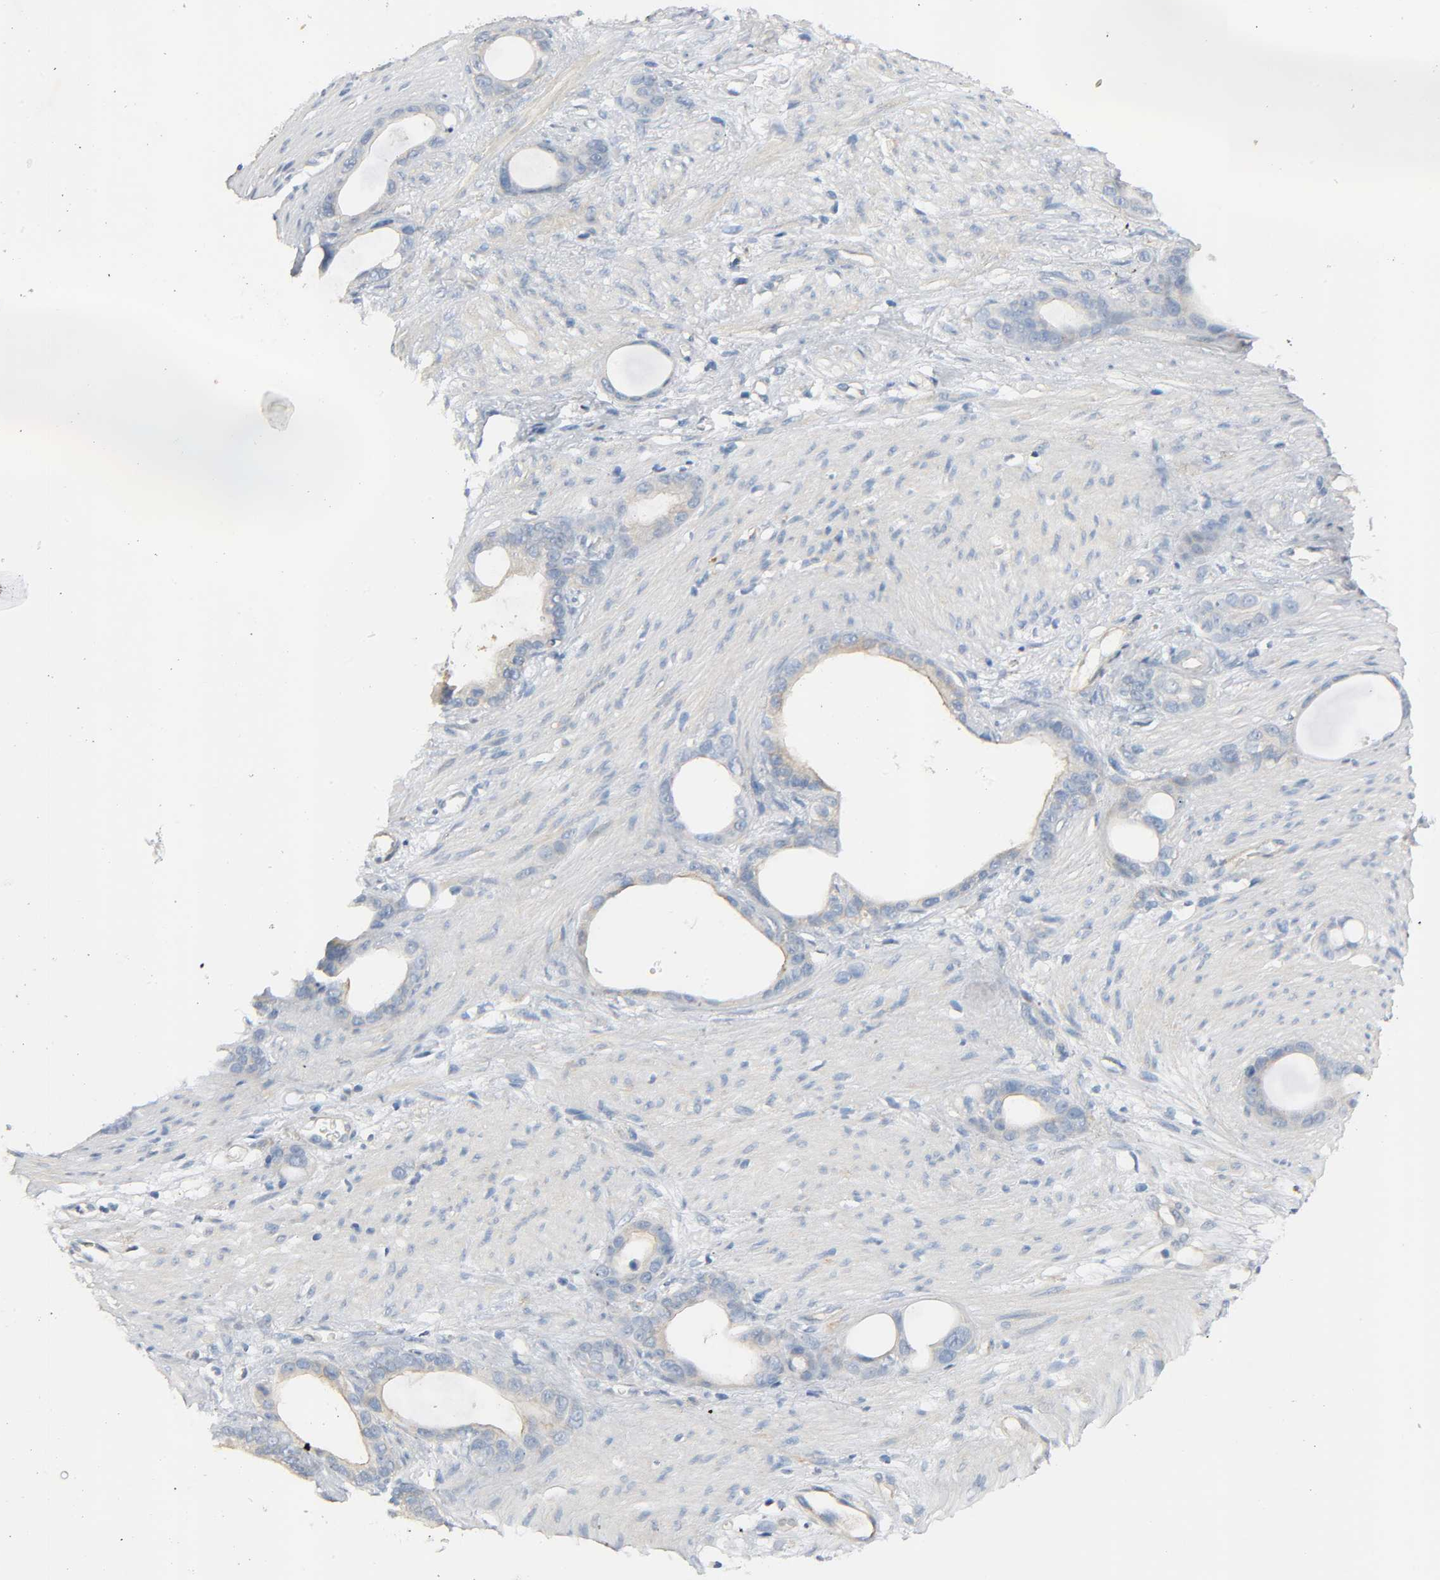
{"staining": {"intensity": "weak", "quantity": "25%-75%", "location": "cytoplasmic/membranous"}, "tissue": "stomach cancer", "cell_type": "Tumor cells", "image_type": "cancer", "snomed": [{"axis": "morphology", "description": "Adenocarcinoma, NOS"}, {"axis": "topography", "description": "Stomach"}], "caption": "The histopathology image exhibits immunohistochemical staining of stomach cancer (adenocarcinoma). There is weak cytoplasmic/membranous expression is appreciated in approximately 25%-75% of tumor cells.", "gene": "ARPC1A", "patient": {"sex": "female", "age": 75}}